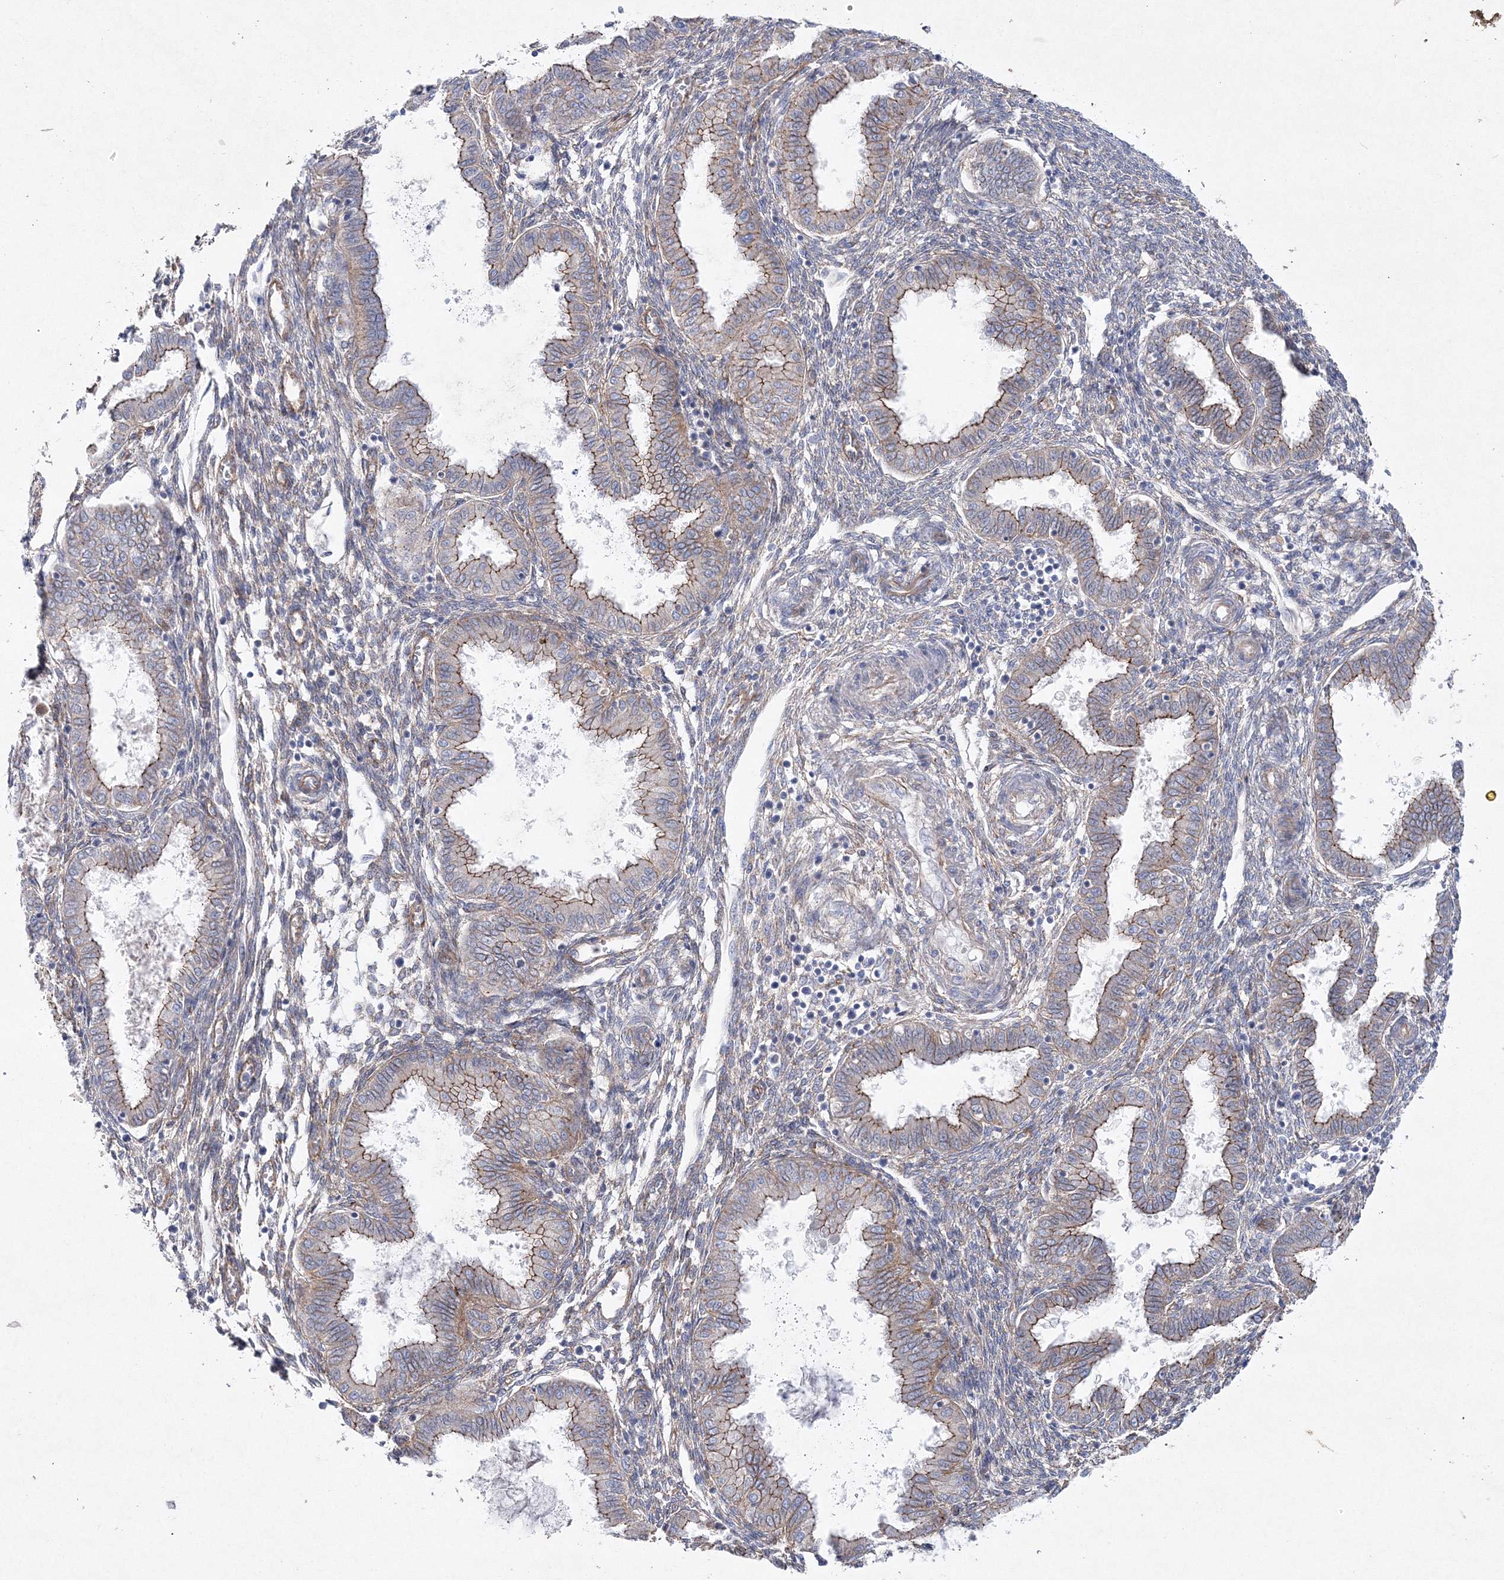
{"staining": {"intensity": "negative", "quantity": "none", "location": "none"}, "tissue": "endometrium", "cell_type": "Cells in endometrial stroma", "image_type": "normal", "snomed": [{"axis": "morphology", "description": "Normal tissue, NOS"}, {"axis": "topography", "description": "Endometrium"}], "caption": "This histopathology image is of normal endometrium stained with IHC to label a protein in brown with the nuclei are counter-stained blue. There is no positivity in cells in endometrial stroma.", "gene": "NAA40", "patient": {"sex": "female", "age": 33}}